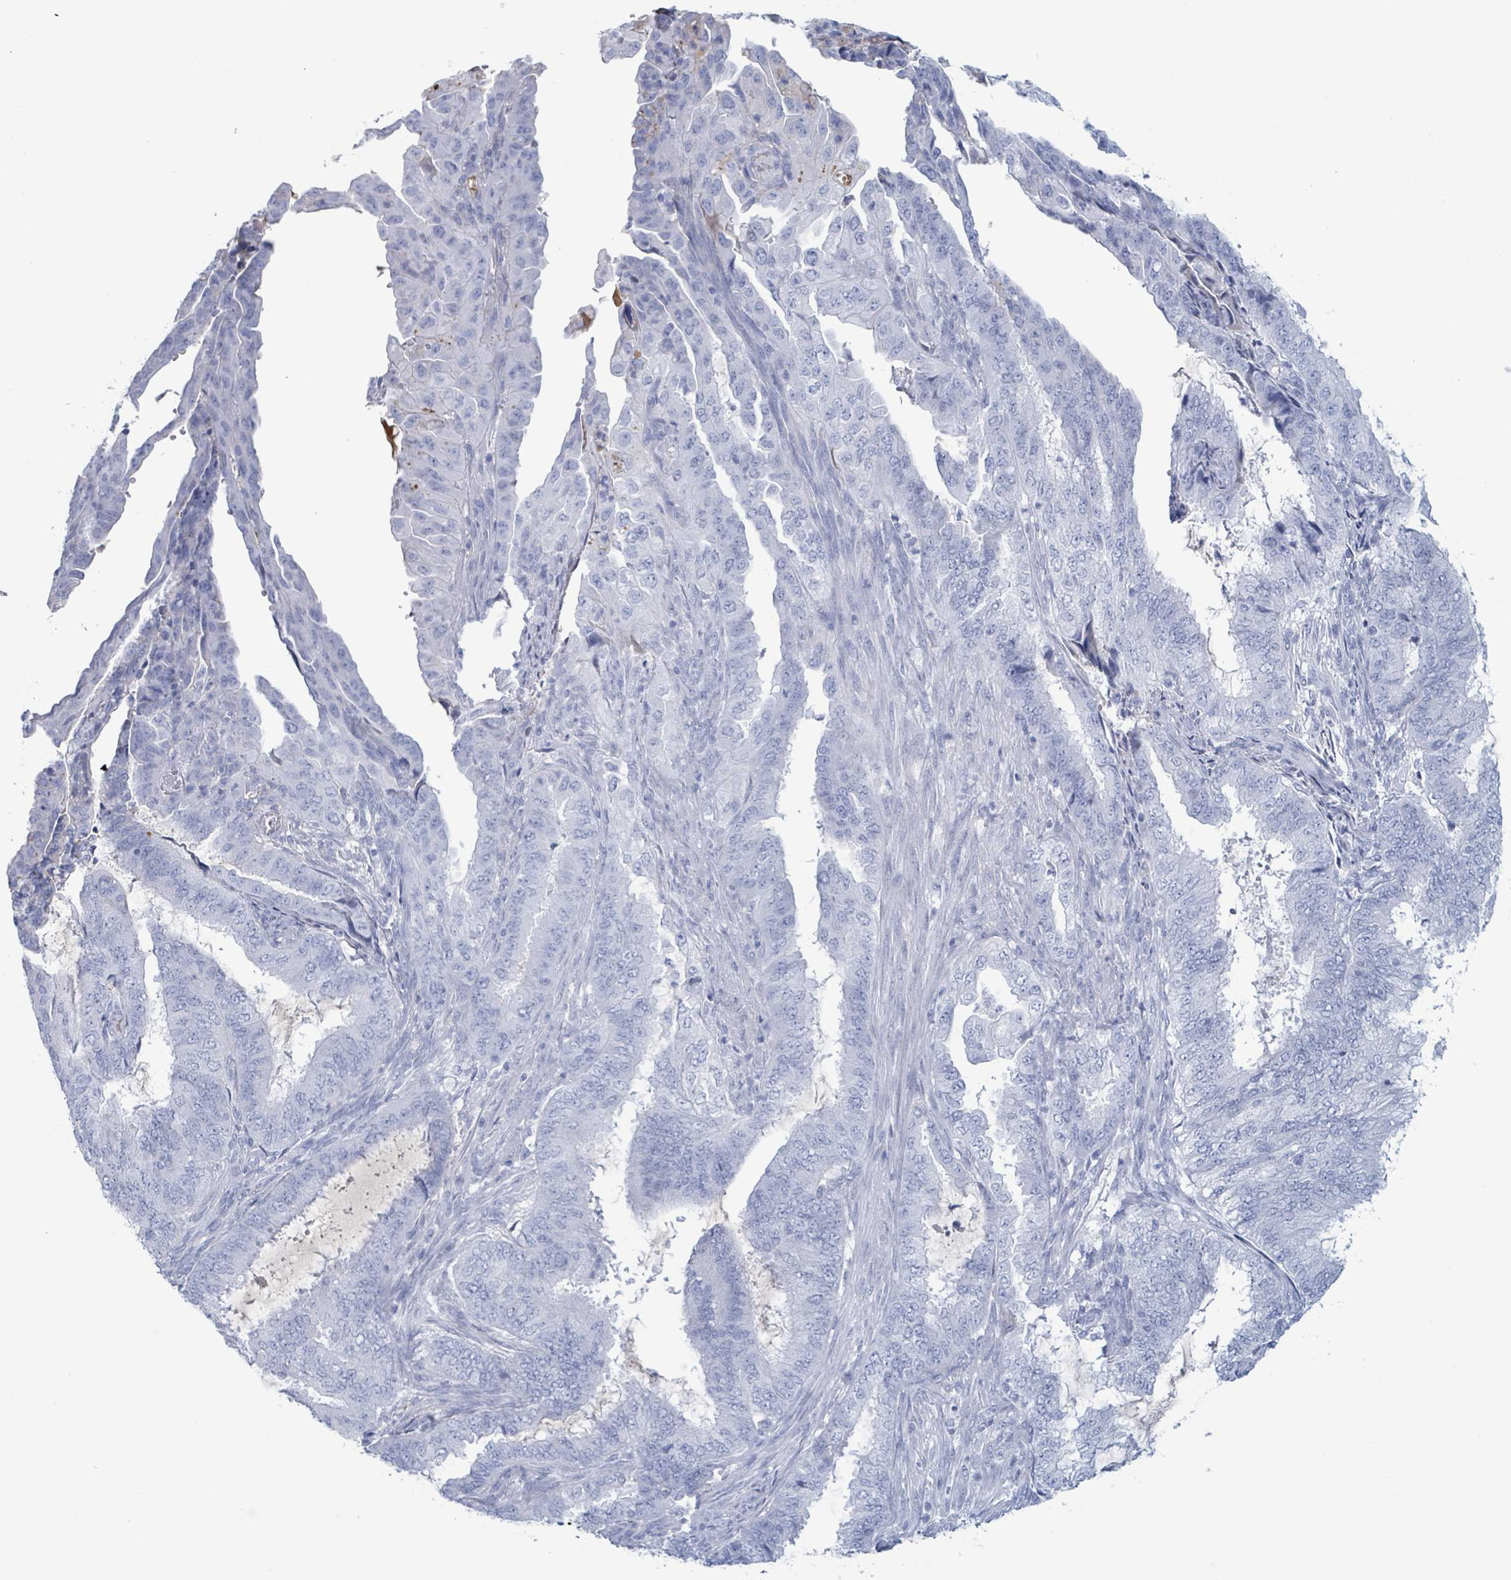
{"staining": {"intensity": "negative", "quantity": "none", "location": "none"}, "tissue": "endometrial cancer", "cell_type": "Tumor cells", "image_type": "cancer", "snomed": [{"axis": "morphology", "description": "Adenocarcinoma, NOS"}, {"axis": "topography", "description": "Endometrium"}], "caption": "Tumor cells show no significant staining in adenocarcinoma (endometrial).", "gene": "KLK4", "patient": {"sex": "female", "age": 51}}